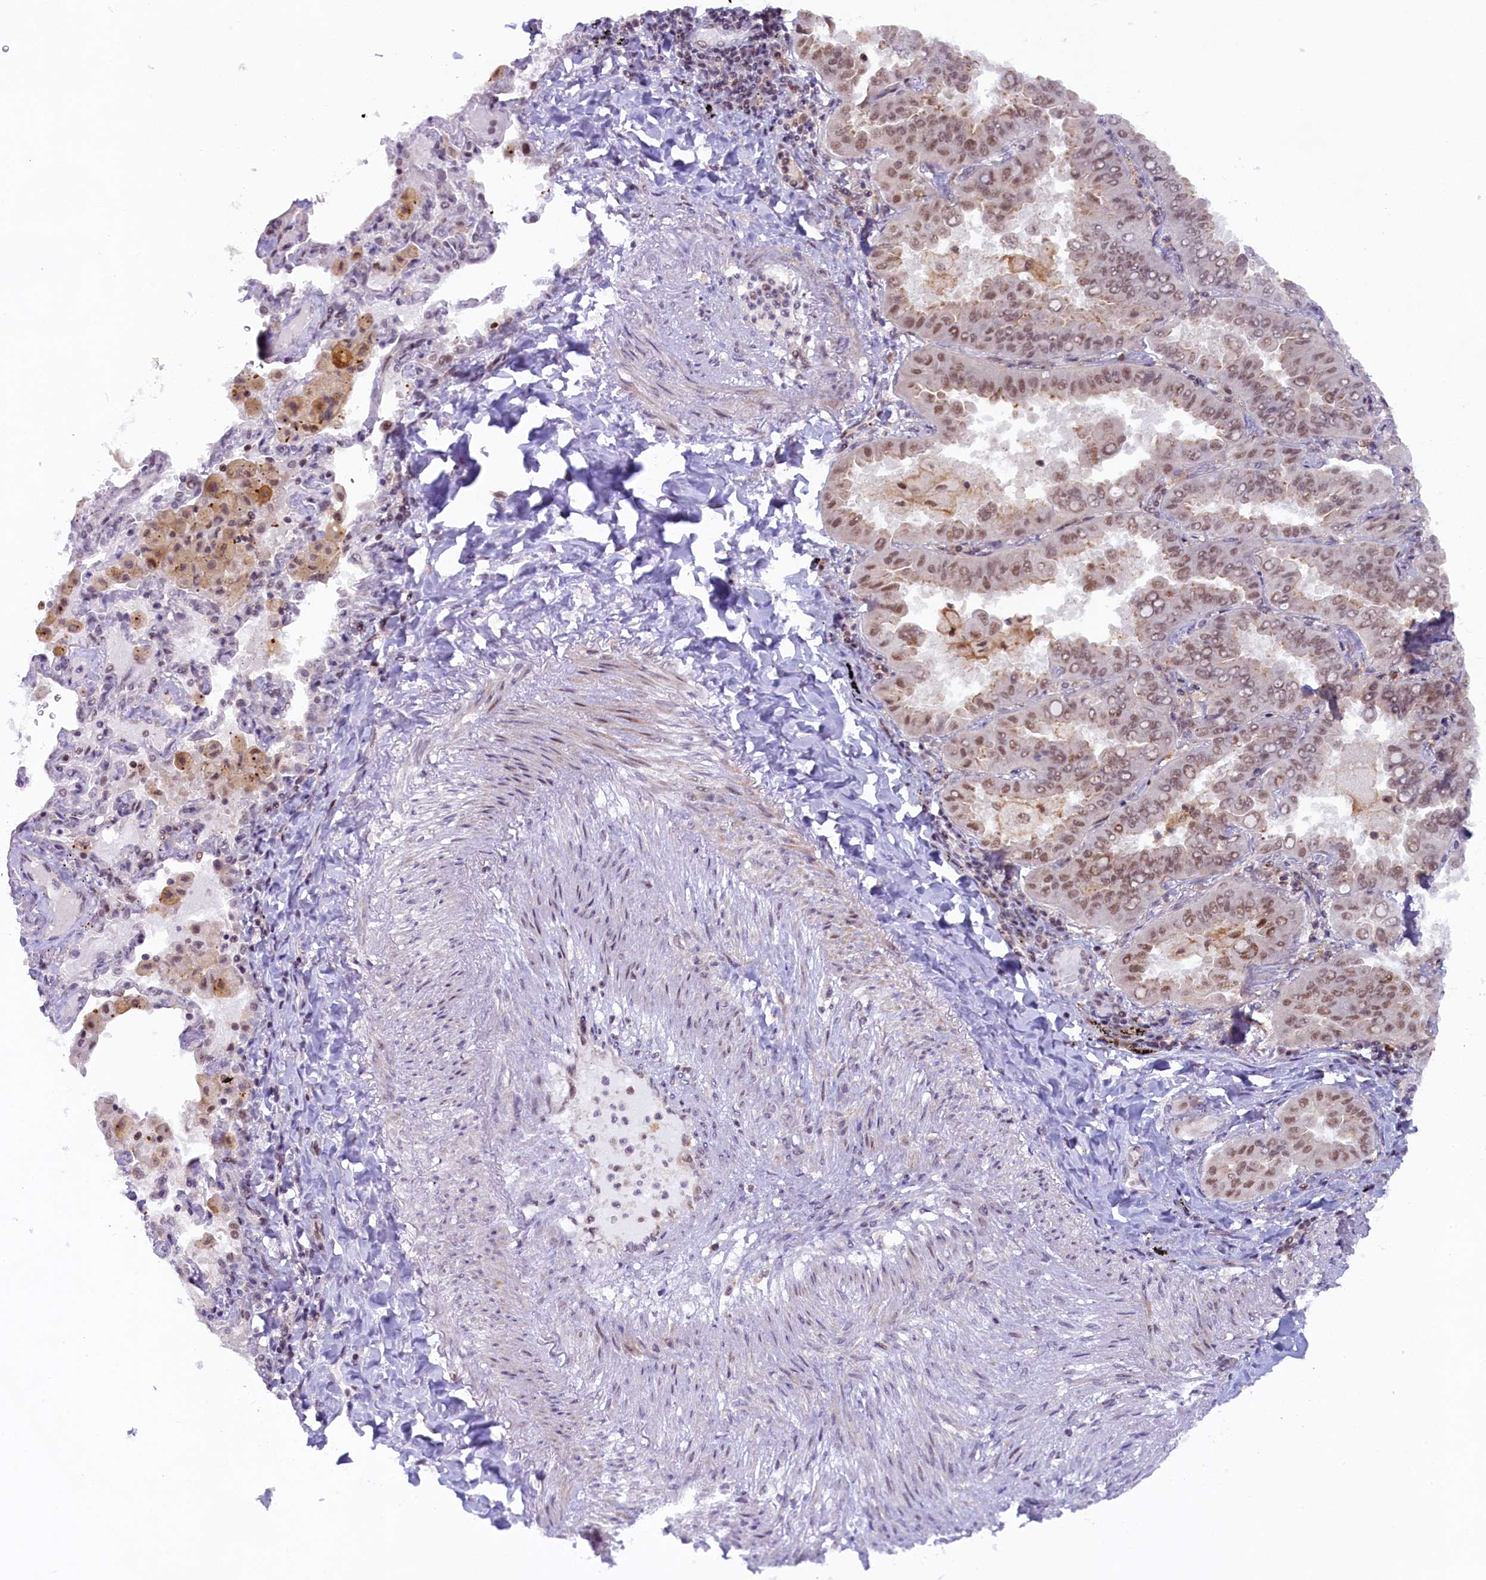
{"staining": {"intensity": "moderate", "quantity": ">75%", "location": "nuclear"}, "tissue": "lung cancer", "cell_type": "Tumor cells", "image_type": "cancer", "snomed": [{"axis": "morphology", "description": "Adenocarcinoma, NOS"}, {"axis": "topography", "description": "Lung"}], "caption": "Lung adenocarcinoma was stained to show a protein in brown. There is medium levels of moderate nuclear staining in about >75% of tumor cells.", "gene": "FCHO1", "patient": {"sex": "male", "age": 64}}